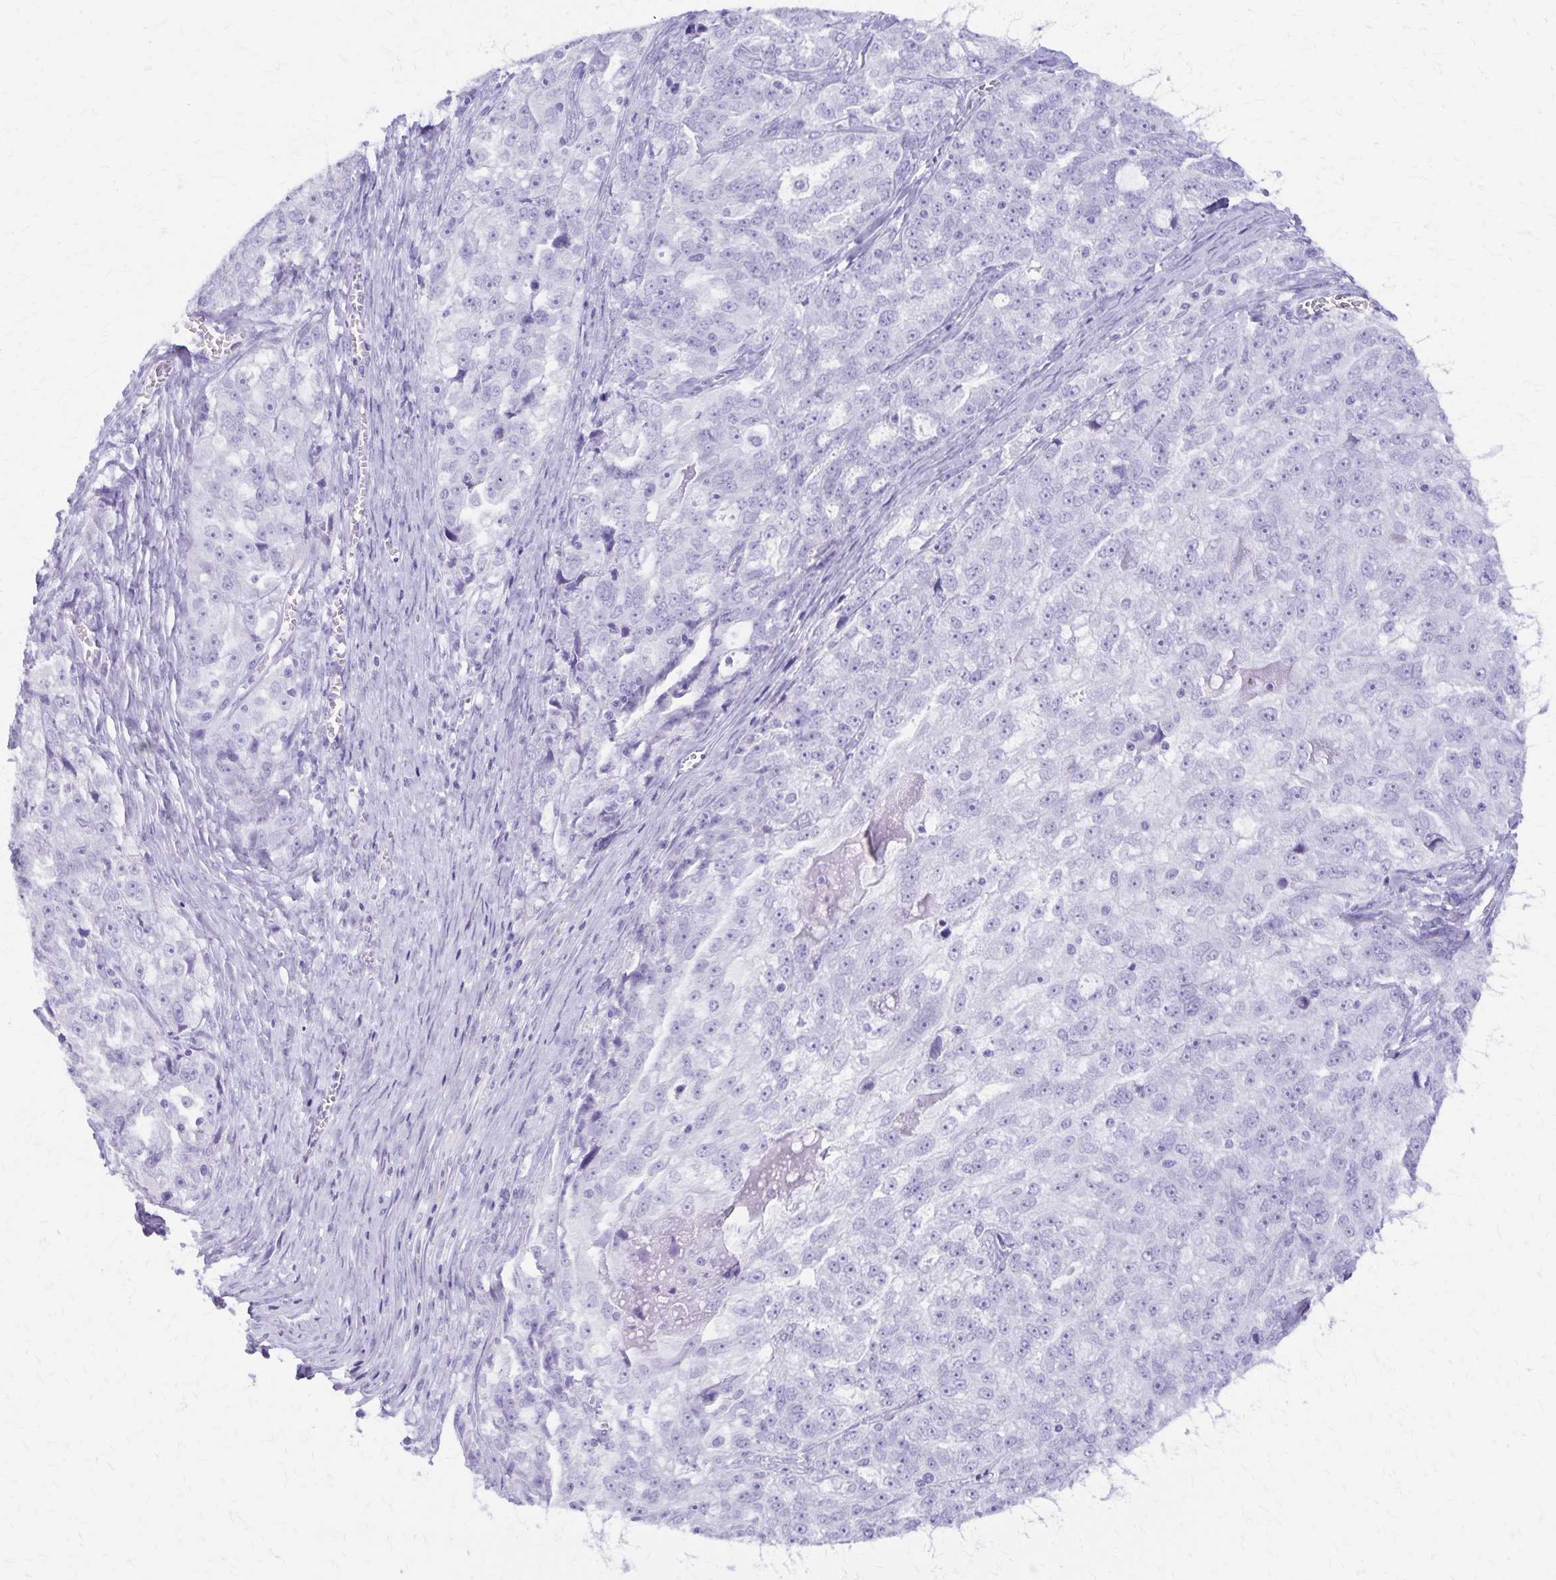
{"staining": {"intensity": "negative", "quantity": "none", "location": "none"}, "tissue": "ovarian cancer", "cell_type": "Tumor cells", "image_type": "cancer", "snomed": [{"axis": "morphology", "description": "Cystadenocarcinoma, serous, NOS"}, {"axis": "topography", "description": "Ovary"}], "caption": "Tumor cells are negative for brown protein staining in serous cystadenocarcinoma (ovarian).", "gene": "DEFA5", "patient": {"sex": "female", "age": 51}}